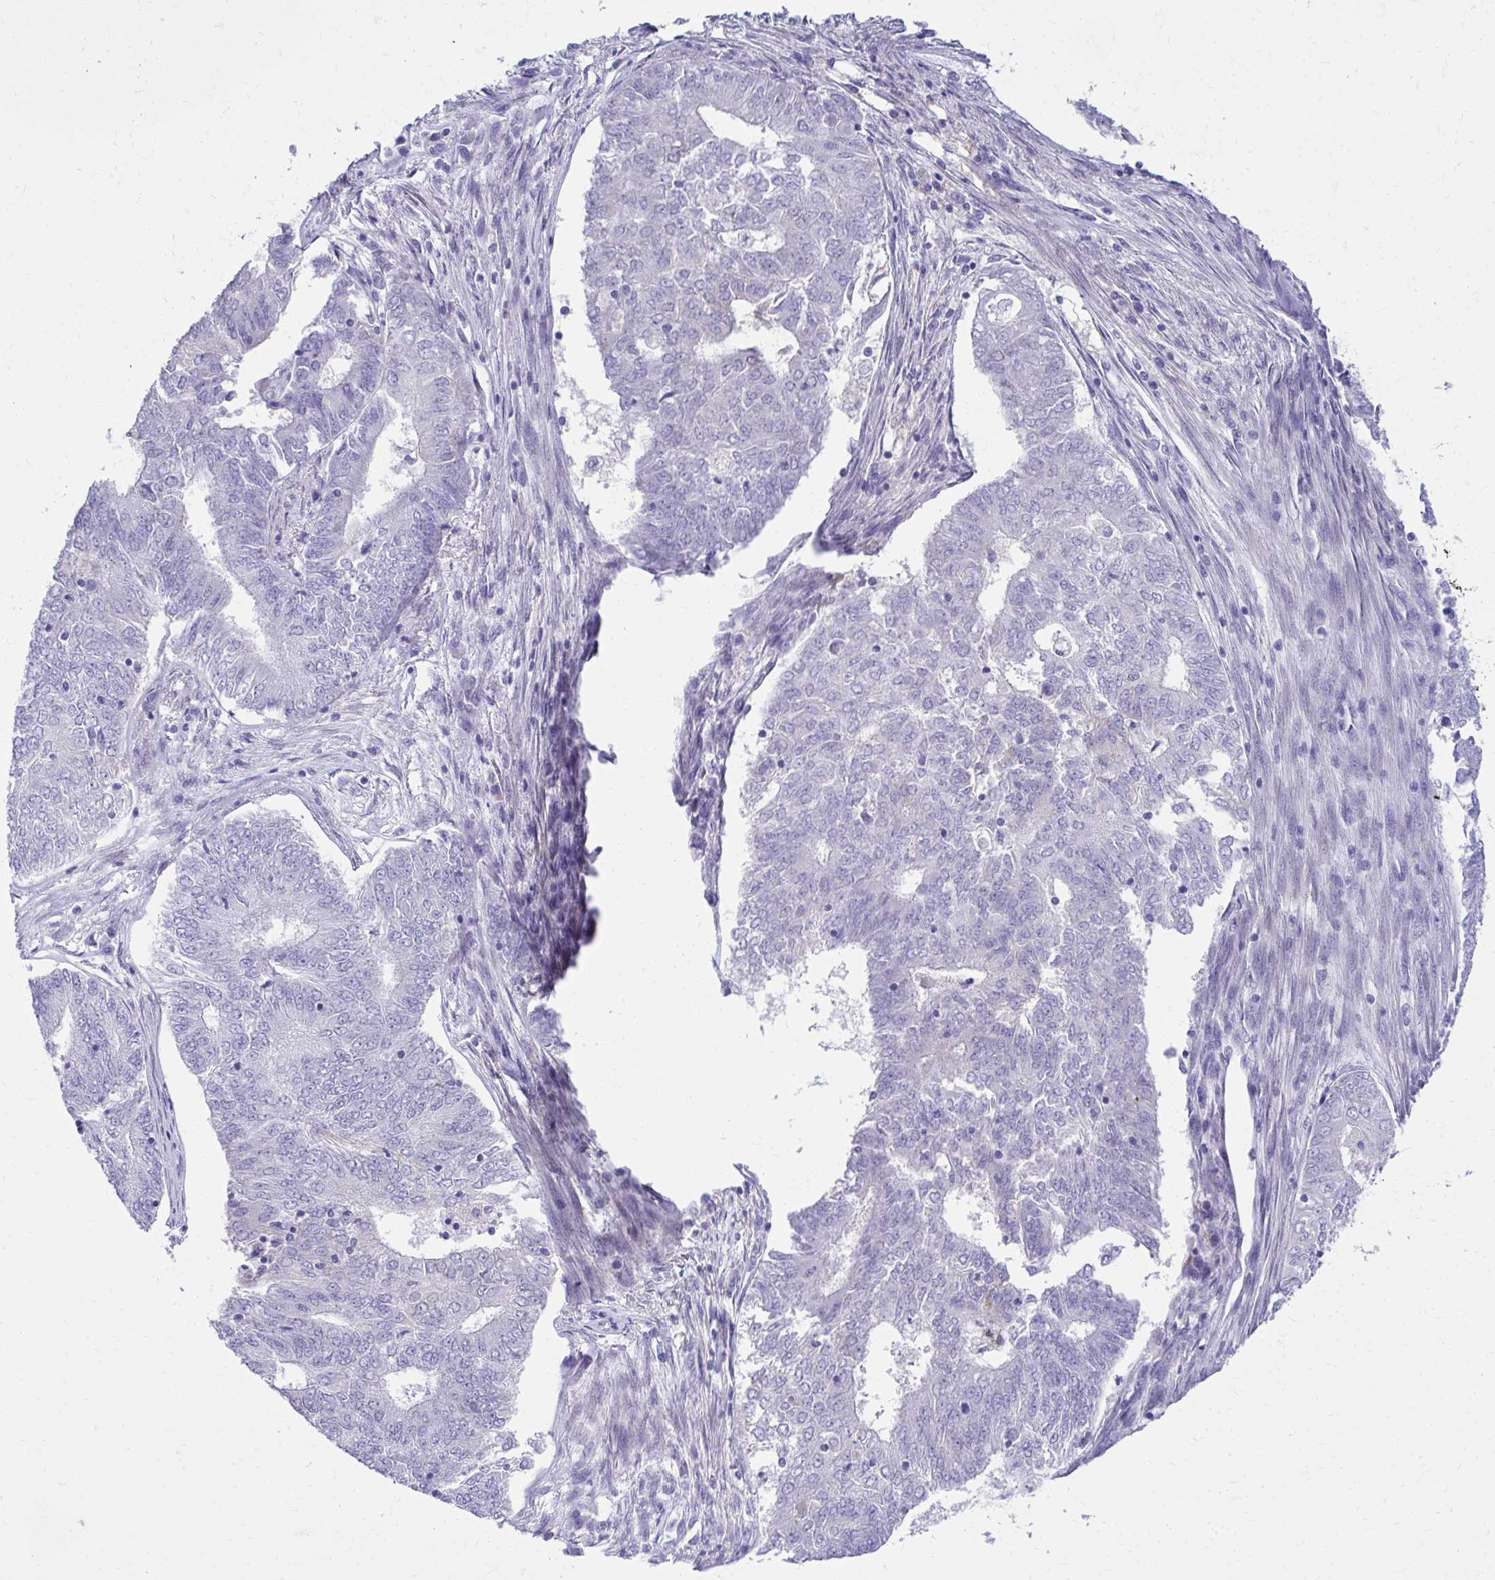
{"staining": {"intensity": "negative", "quantity": "none", "location": "none"}, "tissue": "endometrial cancer", "cell_type": "Tumor cells", "image_type": "cancer", "snomed": [{"axis": "morphology", "description": "Adenocarcinoma, NOS"}, {"axis": "topography", "description": "Endometrium"}], "caption": "Human endometrial adenocarcinoma stained for a protein using immunohistochemistry (IHC) exhibits no positivity in tumor cells.", "gene": "AIG1", "patient": {"sex": "female", "age": 62}}